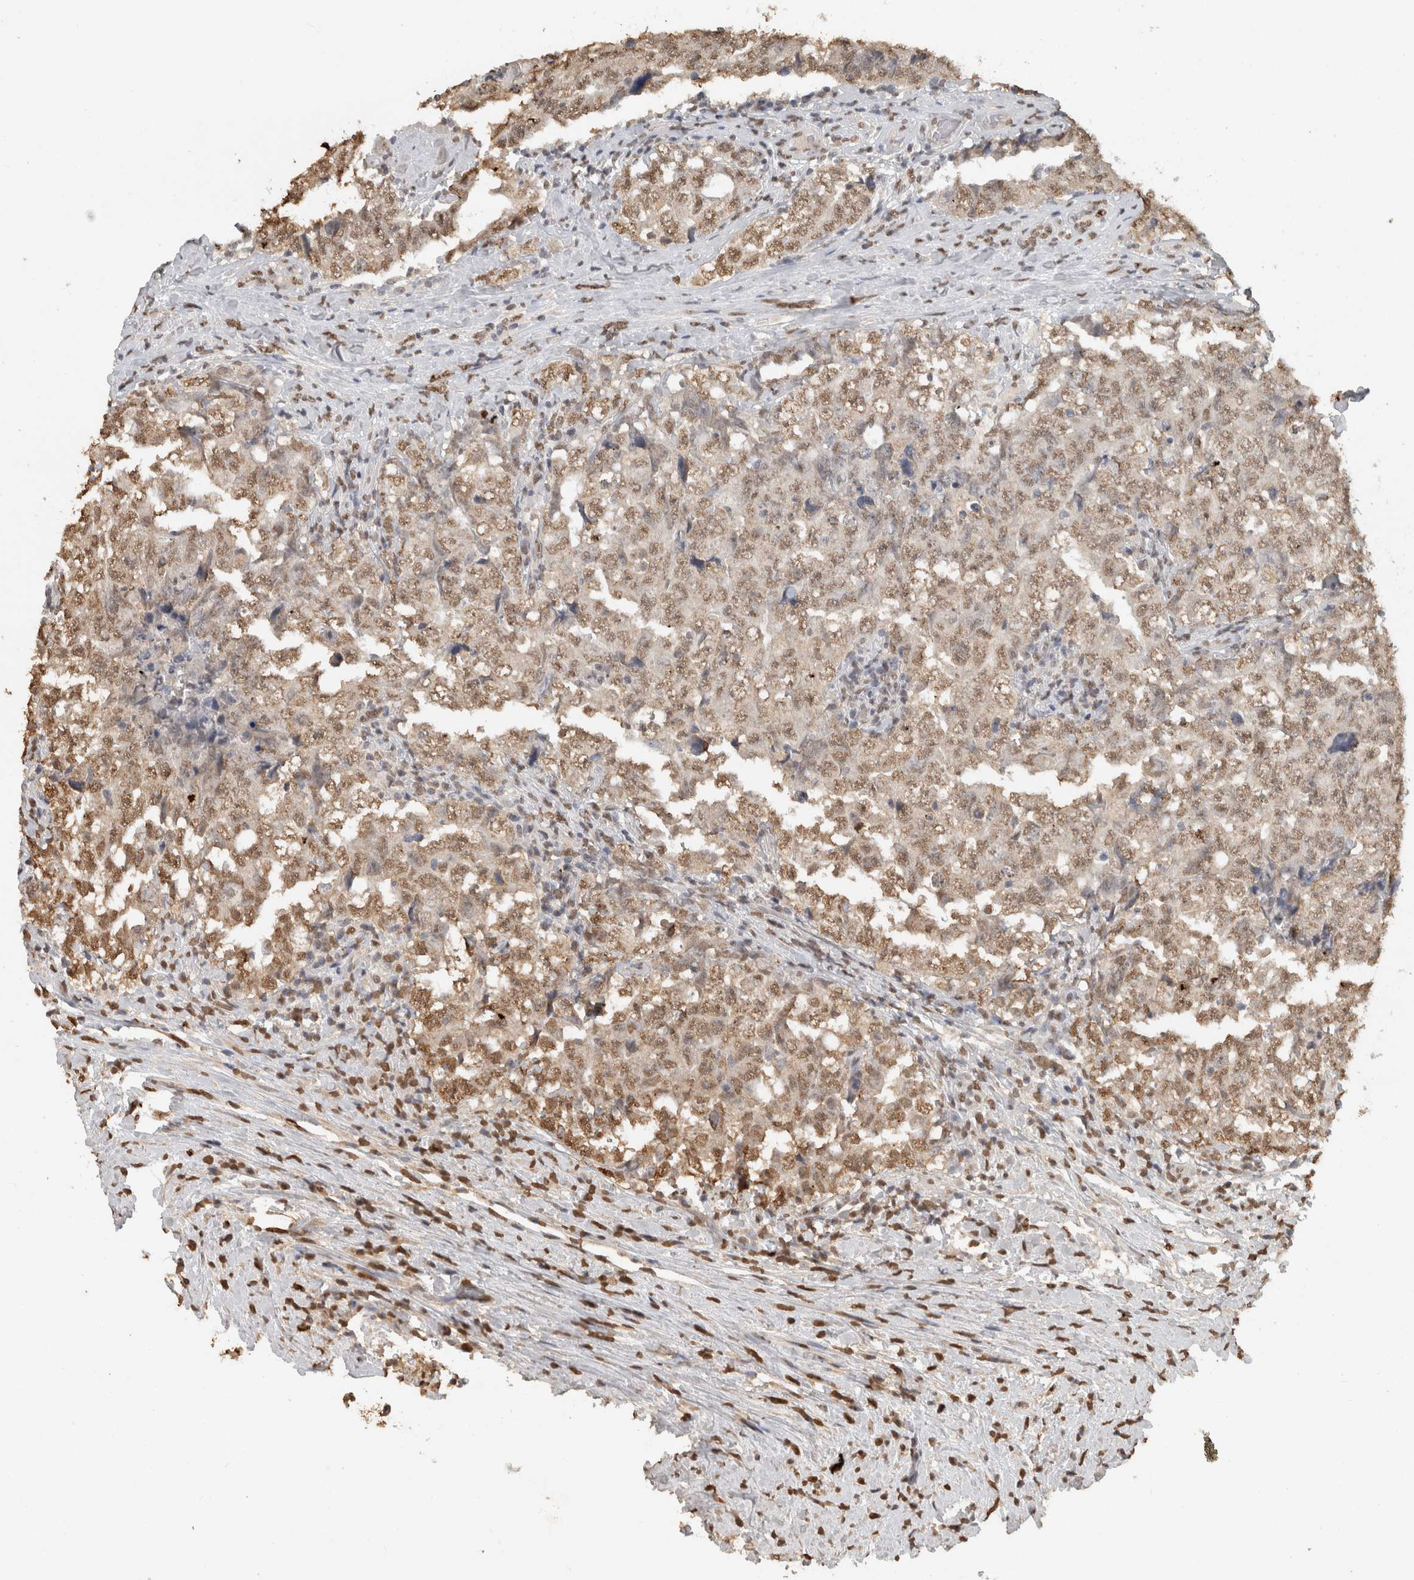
{"staining": {"intensity": "moderate", "quantity": ">75%", "location": "nuclear"}, "tissue": "testis cancer", "cell_type": "Tumor cells", "image_type": "cancer", "snomed": [{"axis": "morphology", "description": "Carcinoma, Embryonal, NOS"}, {"axis": "topography", "description": "Testis"}], "caption": "IHC staining of testis embryonal carcinoma, which reveals medium levels of moderate nuclear staining in about >75% of tumor cells indicating moderate nuclear protein positivity. The staining was performed using DAB (3,3'-diaminobenzidine) (brown) for protein detection and nuclei were counterstained in hematoxylin (blue).", "gene": "HAND2", "patient": {"sex": "male", "age": 26}}